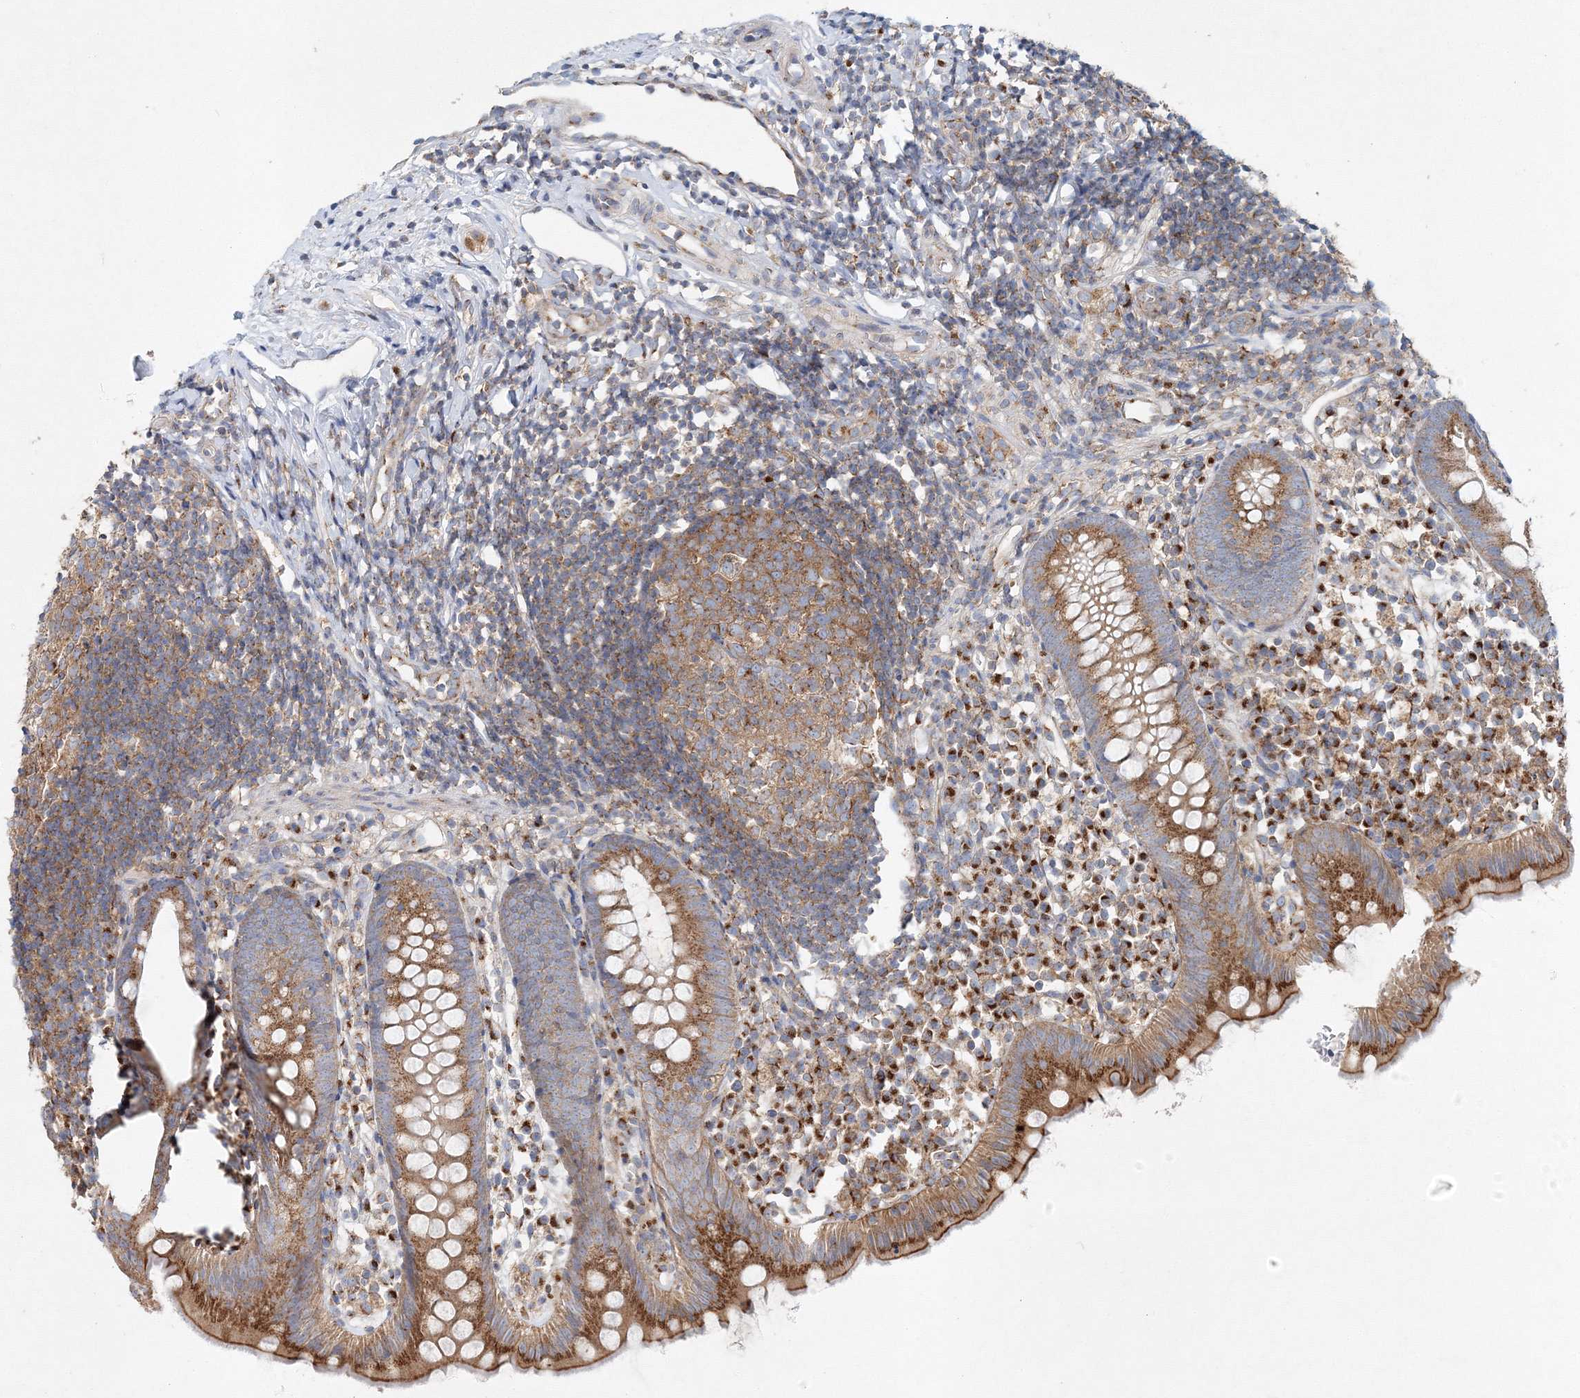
{"staining": {"intensity": "moderate", "quantity": ">75%", "location": "cytoplasmic/membranous"}, "tissue": "appendix", "cell_type": "Glandular cells", "image_type": "normal", "snomed": [{"axis": "morphology", "description": "Normal tissue, NOS"}, {"axis": "topography", "description": "Appendix"}], "caption": "A medium amount of moderate cytoplasmic/membranous positivity is present in about >75% of glandular cells in unremarkable appendix.", "gene": "SEC23IP", "patient": {"sex": "female", "age": 20}}